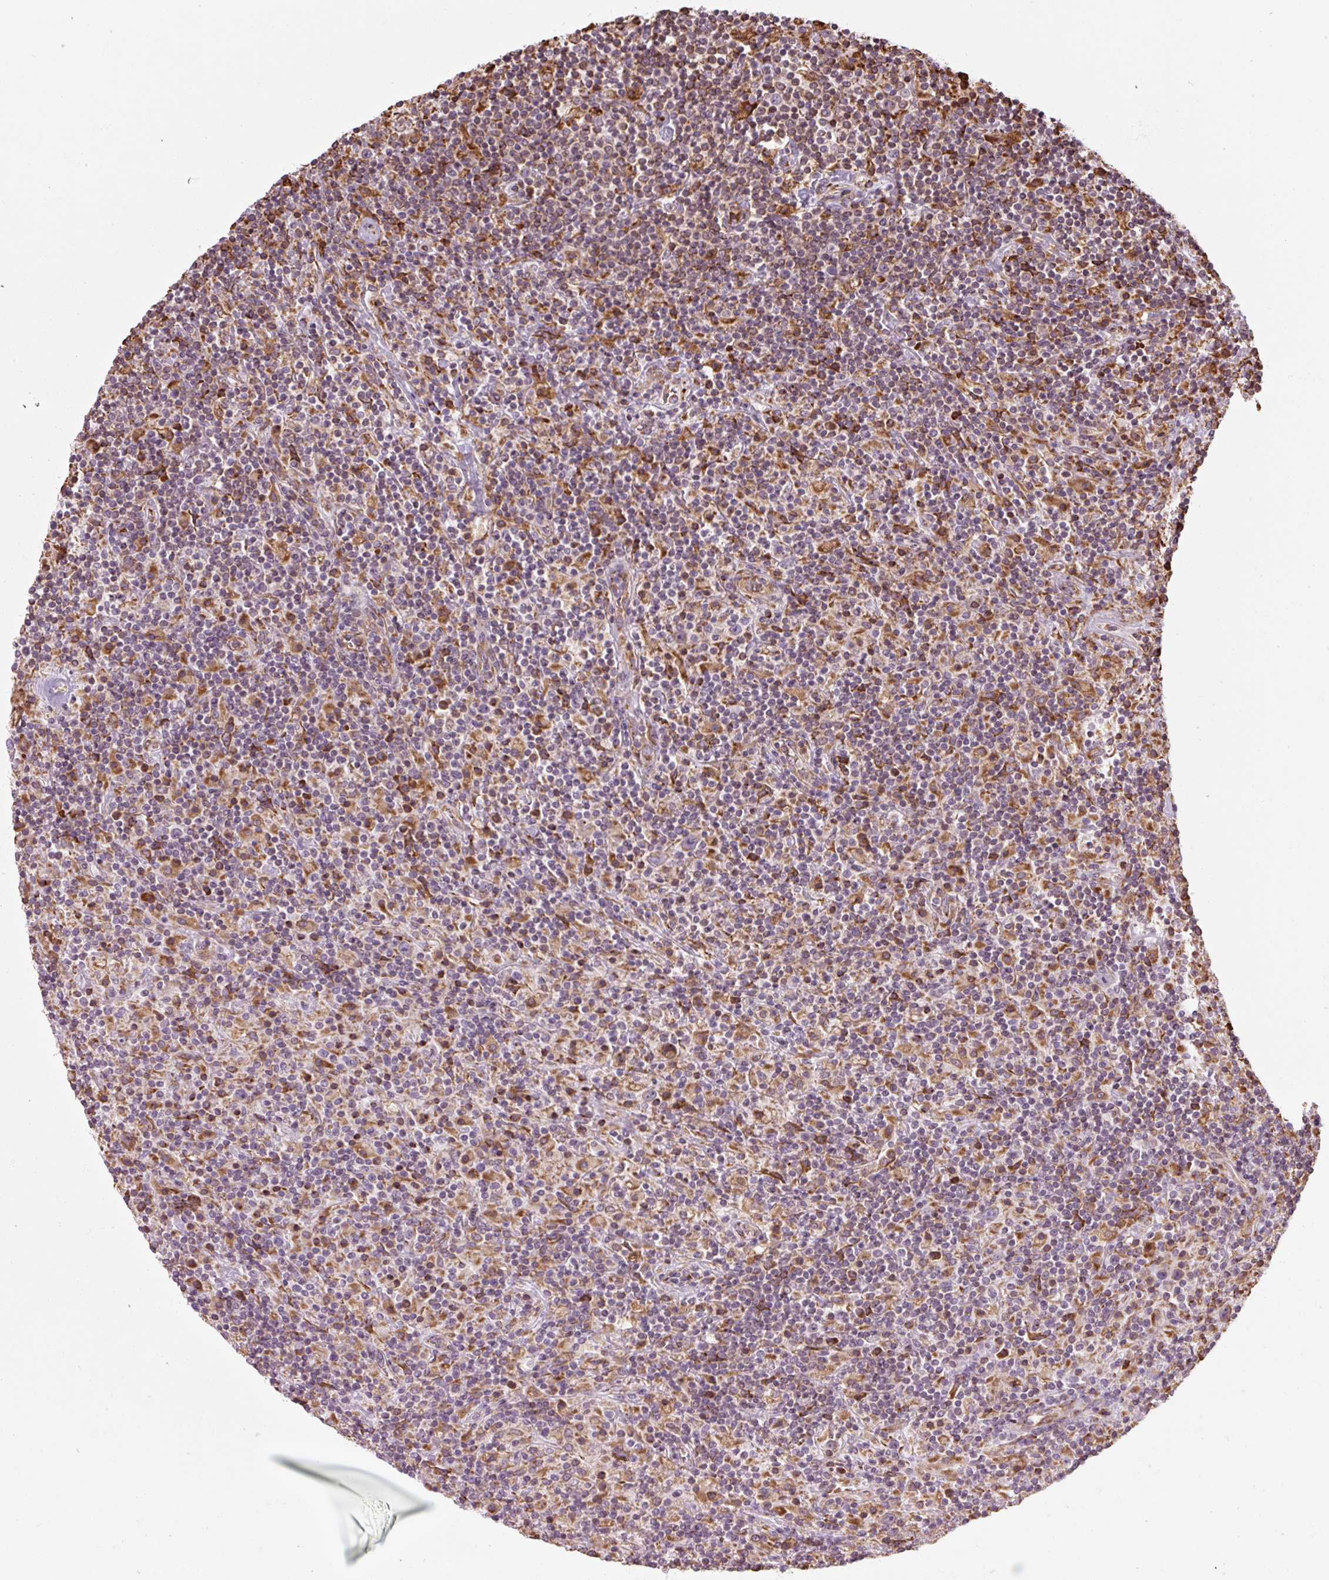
{"staining": {"intensity": "moderate", "quantity": ">75%", "location": "cytoplasmic/membranous"}, "tissue": "lymphoma", "cell_type": "Tumor cells", "image_type": "cancer", "snomed": [{"axis": "morphology", "description": "Hodgkin's disease, NOS"}, {"axis": "topography", "description": "Lymph node"}], "caption": "The micrograph shows immunohistochemical staining of lymphoma. There is moderate cytoplasmic/membranous expression is seen in approximately >75% of tumor cells. The staining was performed using DAB, with brown indicating positive protein expression. Nuclei are stained blue with hematoxylin.", "gene": "PRKCSH", "patient": {"sex": "male", "age": 70}}